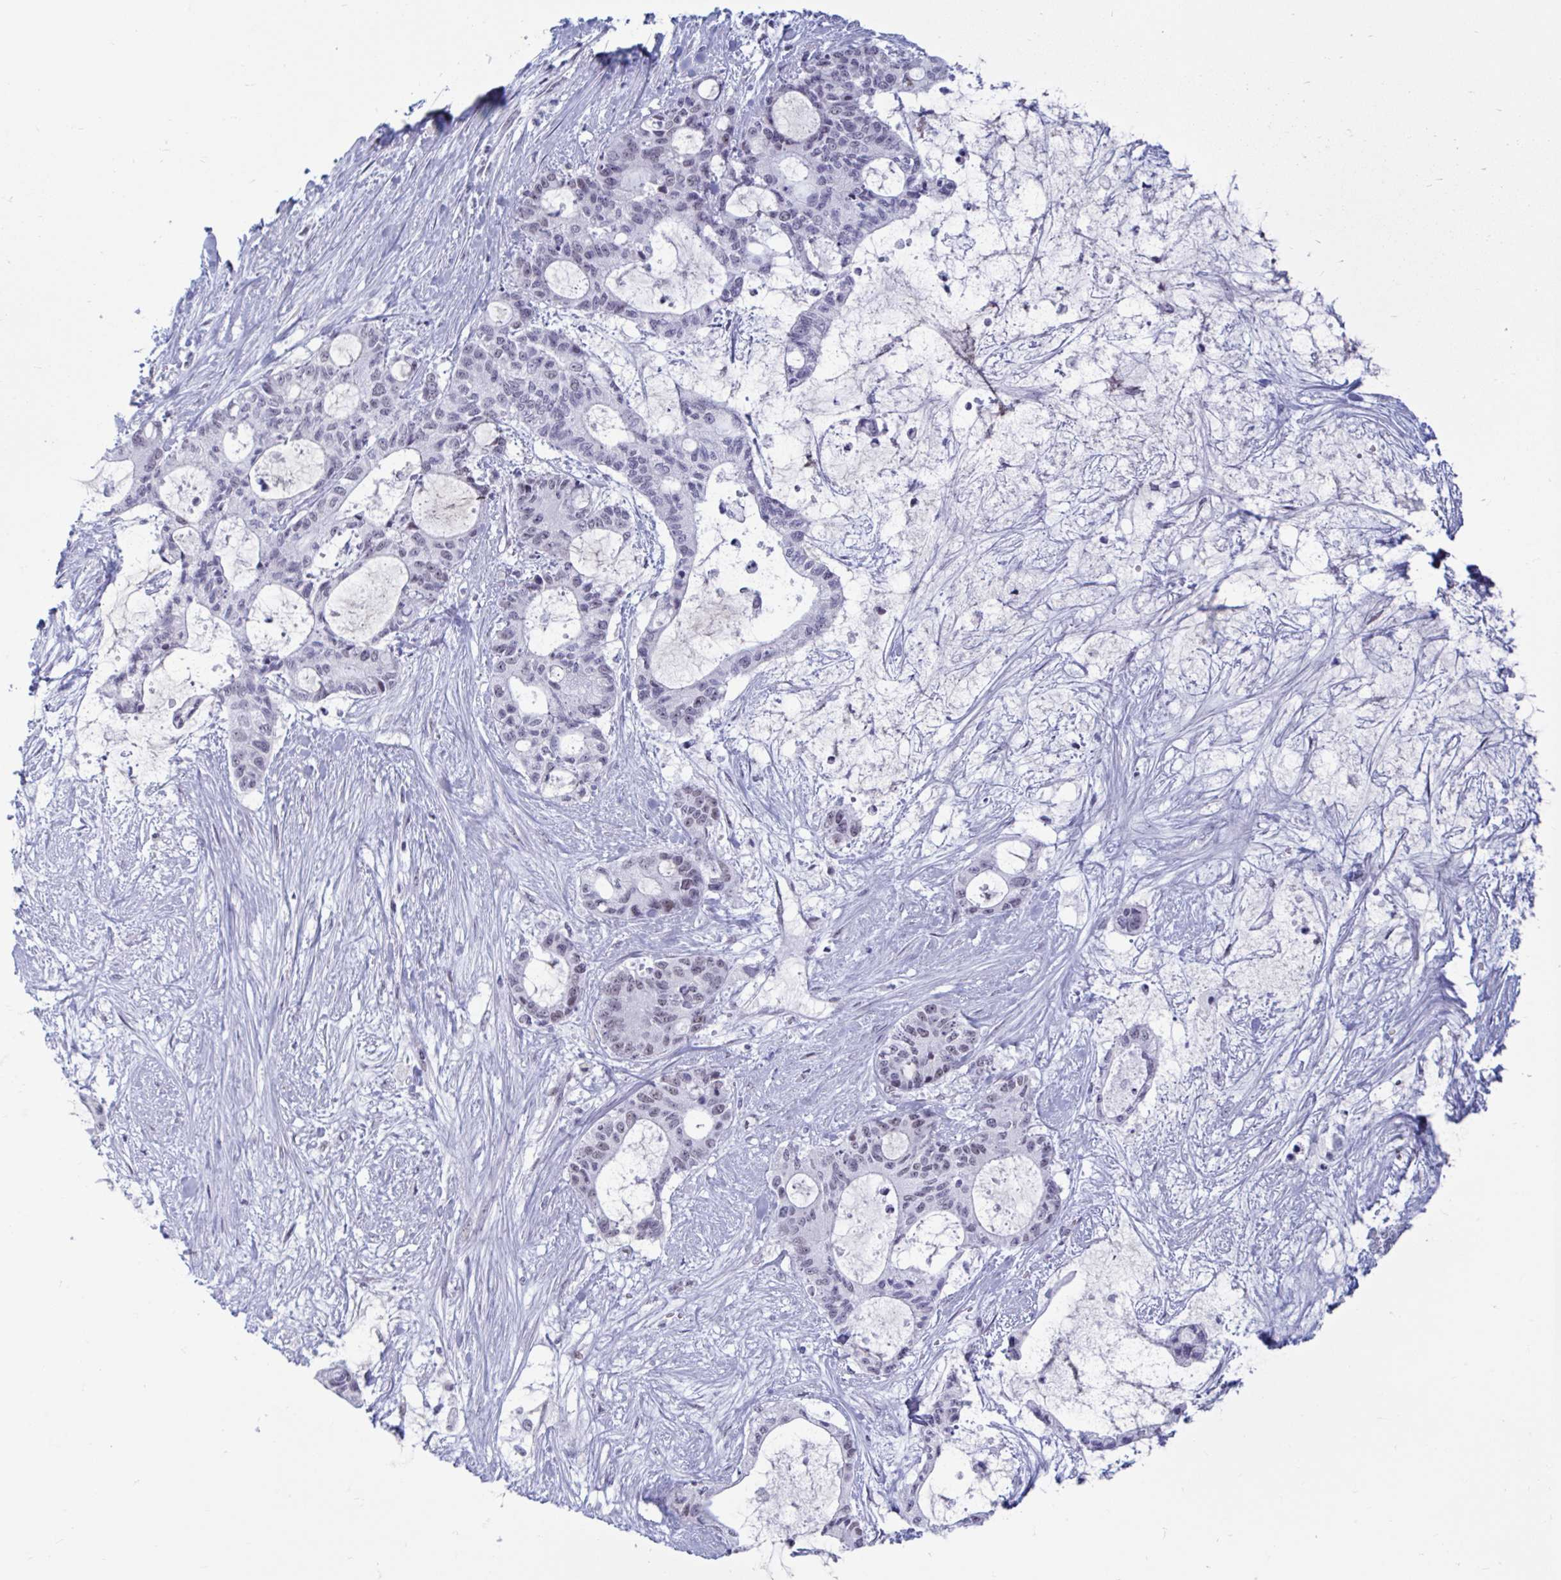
{"staining": {"intensity": "weak", "quantity": "<25%", "location": "nuclear"}, "tissue": "liver cancer", "cell_type": "Tumor cells", "image_type": "cancer", "snomed": [{"axis": "morphology", "description": "Normal tissue, NOS"}, {"axis": "morphology", "description": "Cholangiocarcinoma"}, {"axis": "topography", "description": "Liver"}, {"axis": "topography", "description": "Peripheral nerve tissue"}], "caption": "Tumor cells are negative for protein expression in human liver cancer.", "gene": "MSMB", "patient": {"sex": "female", "age": 73}}